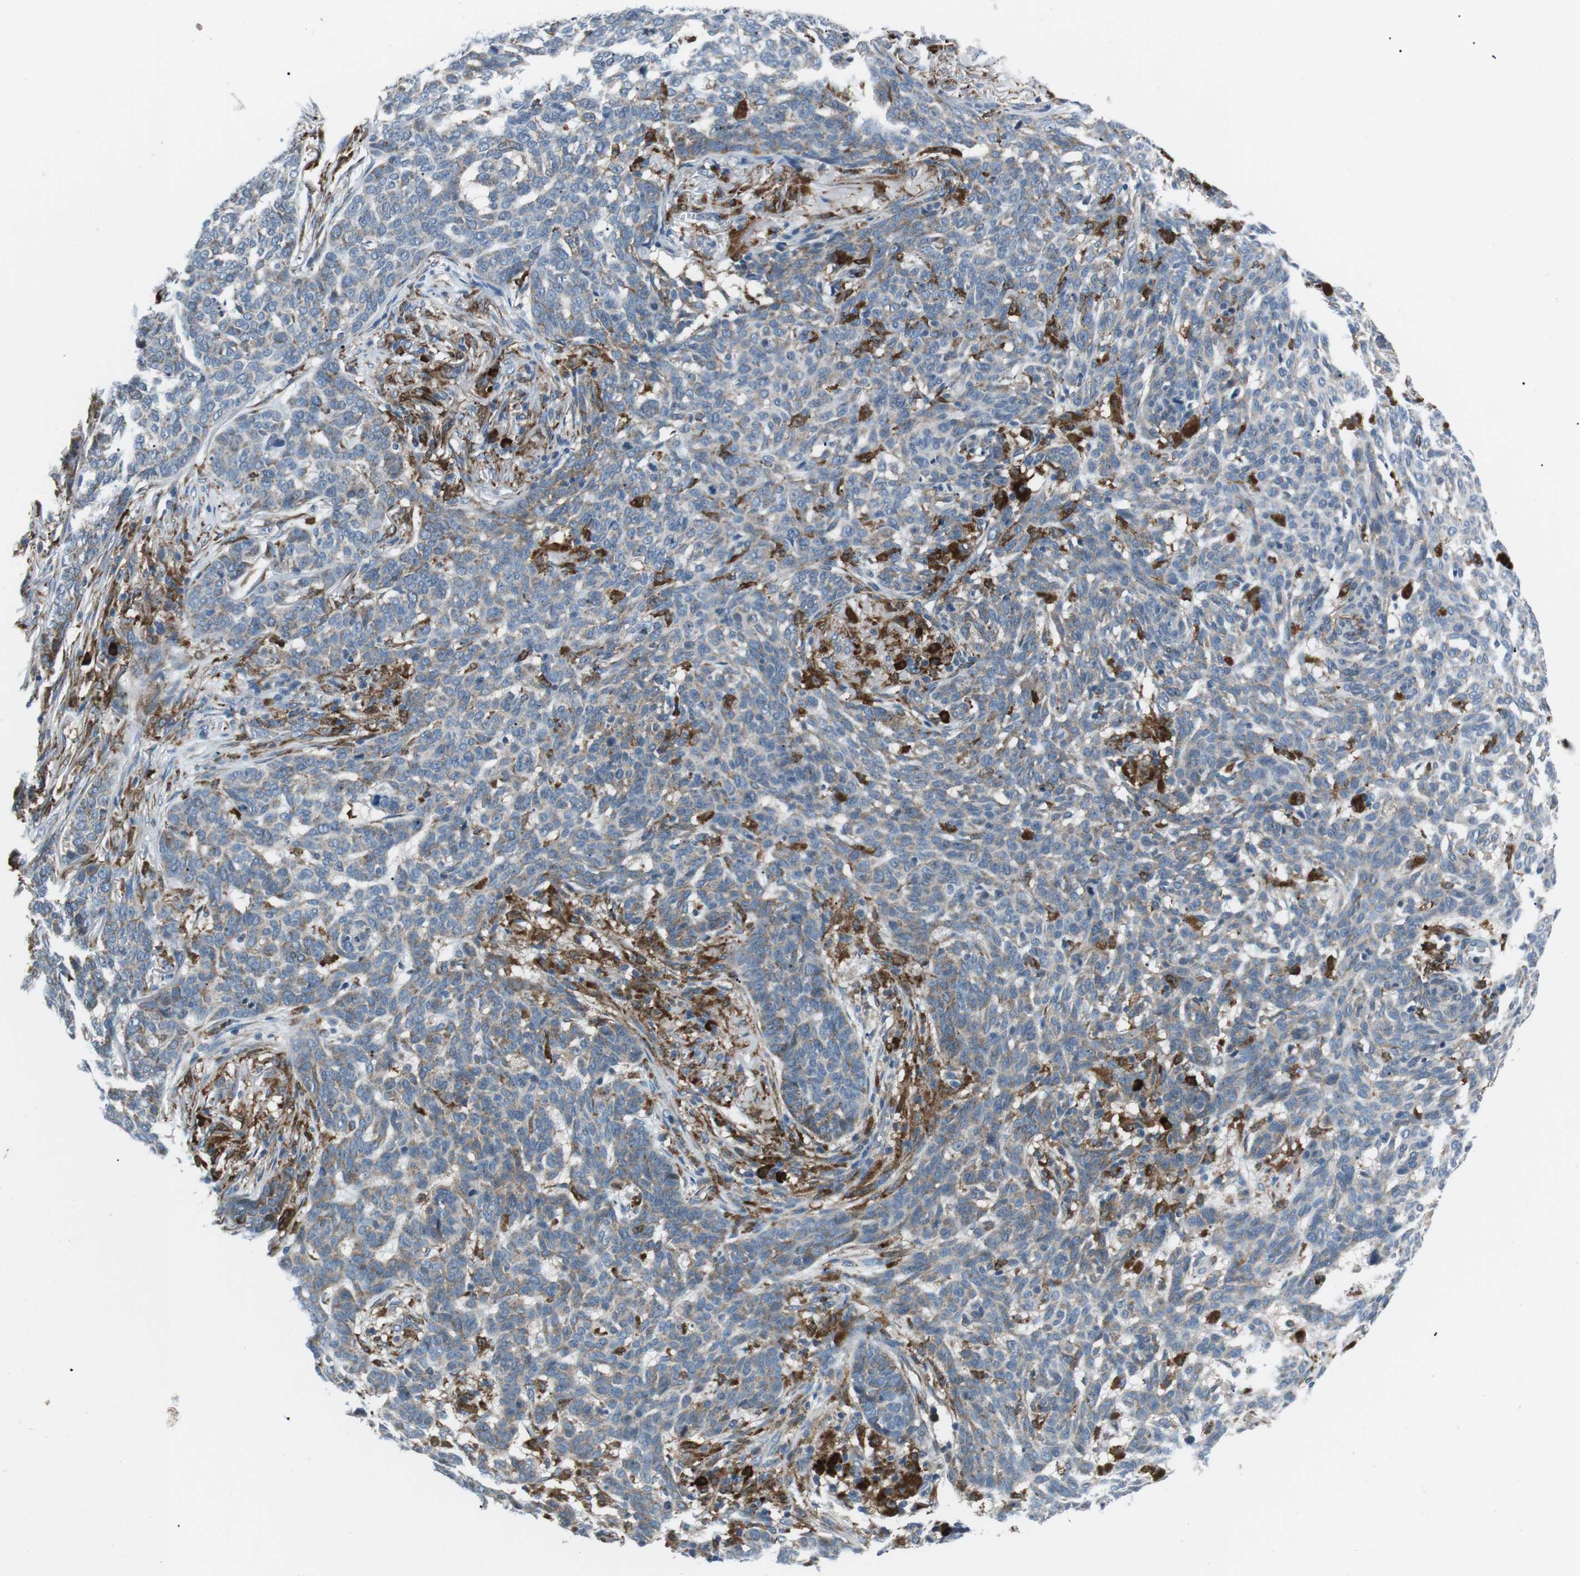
{"staining": {"intensity": "moderate", "quantity": "25%-75%", "location": "cytoplasmic/membranous"}, "tissue": "skin cancer", "cell_type": "Tumor cells", "image_type": "cancer", "snomed": [{"axis": "morphology", "description": "Basal cell carcinoma"}, {"axis": "topography", "description": "Skin"}], "caption": "Approximately 25%-75% of tumor cells in basal cell carcinoma (skin) demonstrate moderate cytoplasmic/membranous protein positivity as visualized by brown immunohistochemical staining.", "gene": "BLNK", "patient": {"sex": "male", "age": 85}}